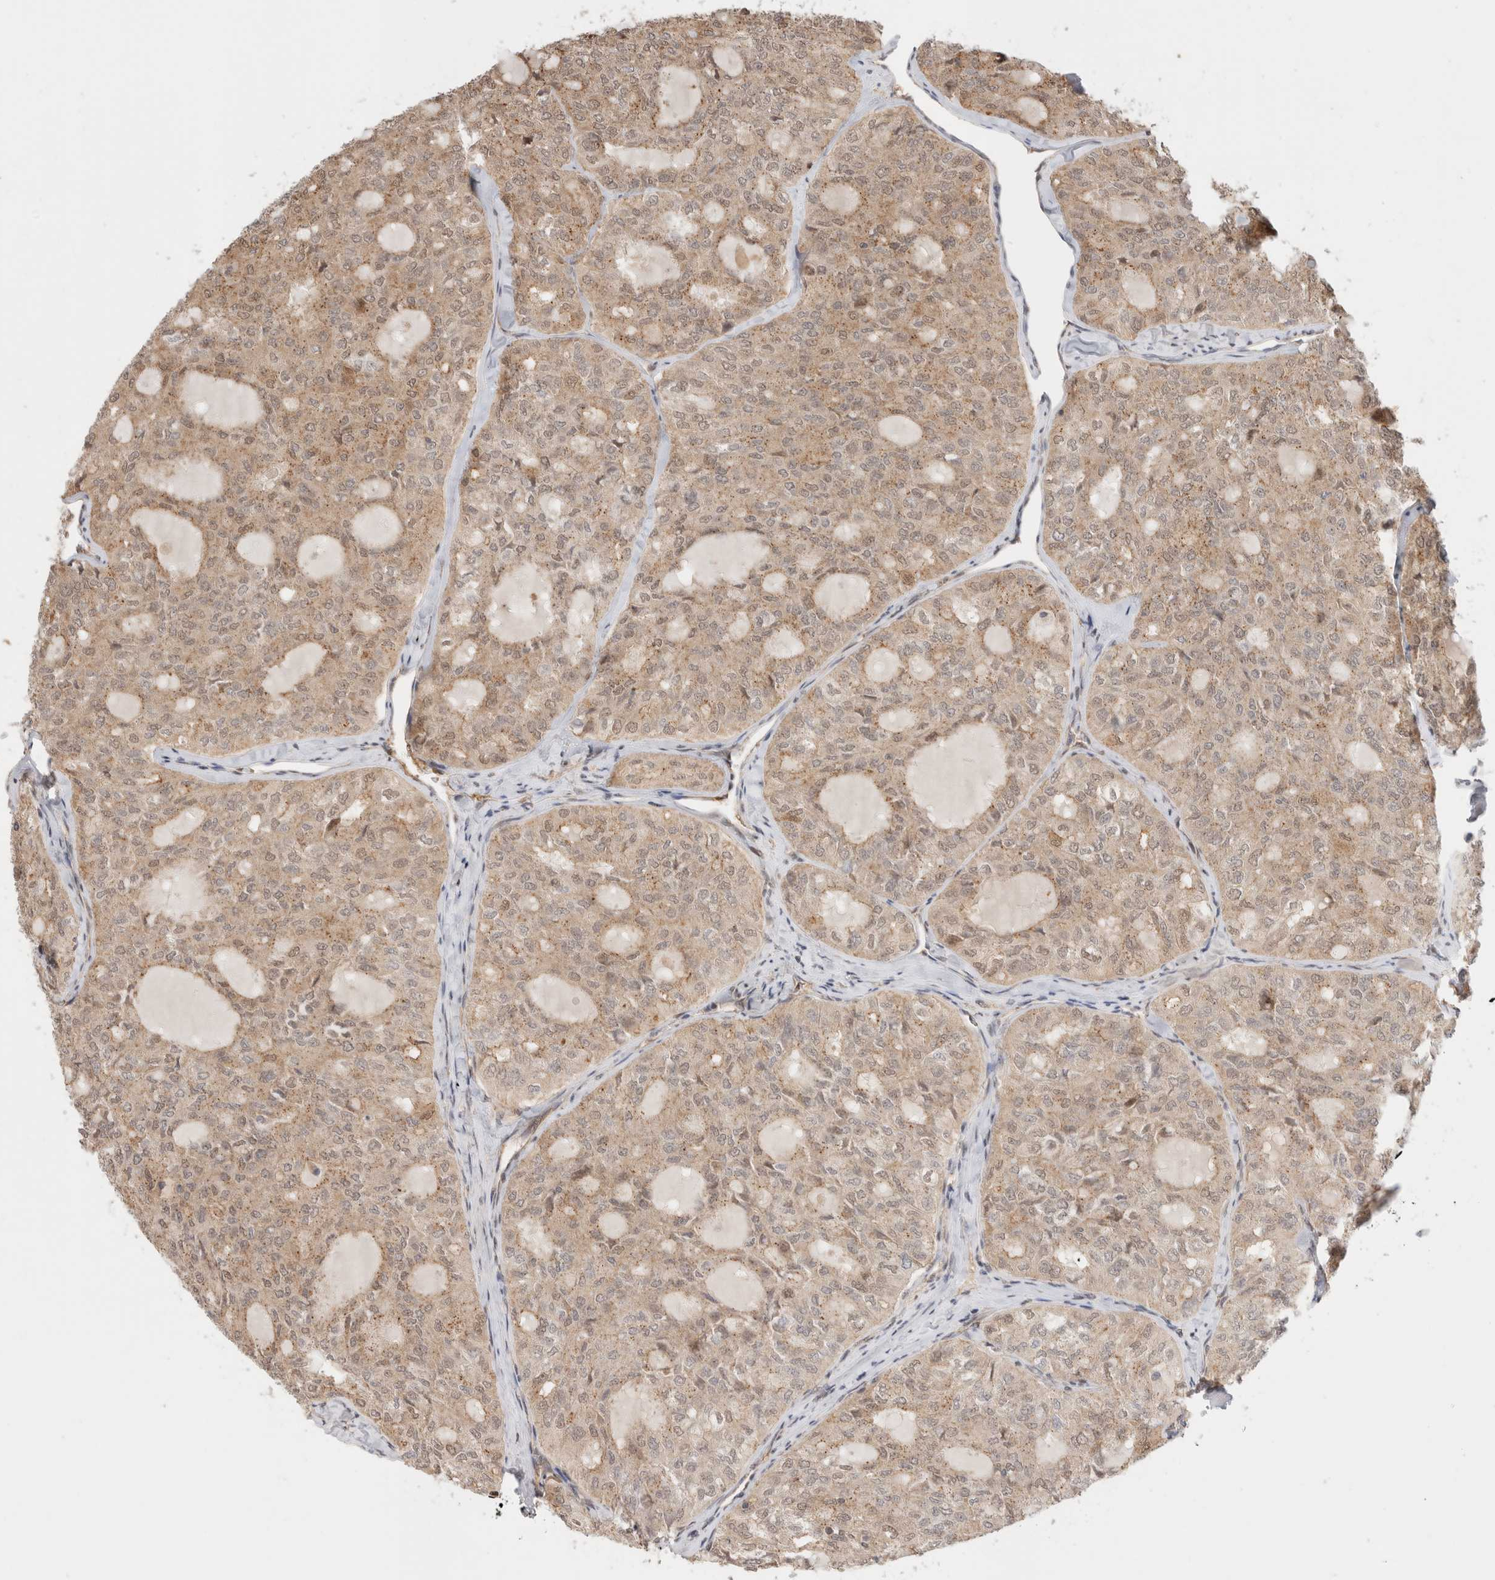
{"staining": {"intensity": "weak", "quantity": "25%-75%", "location": "cytoplasmic/membranous"}, "tissue": "thyroid cancer", "cell_type": "Tumor cells", "image_type": "cancer", "snomed": [{"axis": "morphology", "description": "Follicular adenoma carcinoma, NOS"}, {"axis": "topography", "description": "Thyroid gland"}], "caption": "Thyroid cancer (follicular adenoma carcinoma) was stained to show a protein in brown. There is low levels of weak cytoplasmic/membranous expression in about 25%-75% of tumor cells.", "gene": "OTUD6B", "patient": {"sex": "male", "age": 75}}